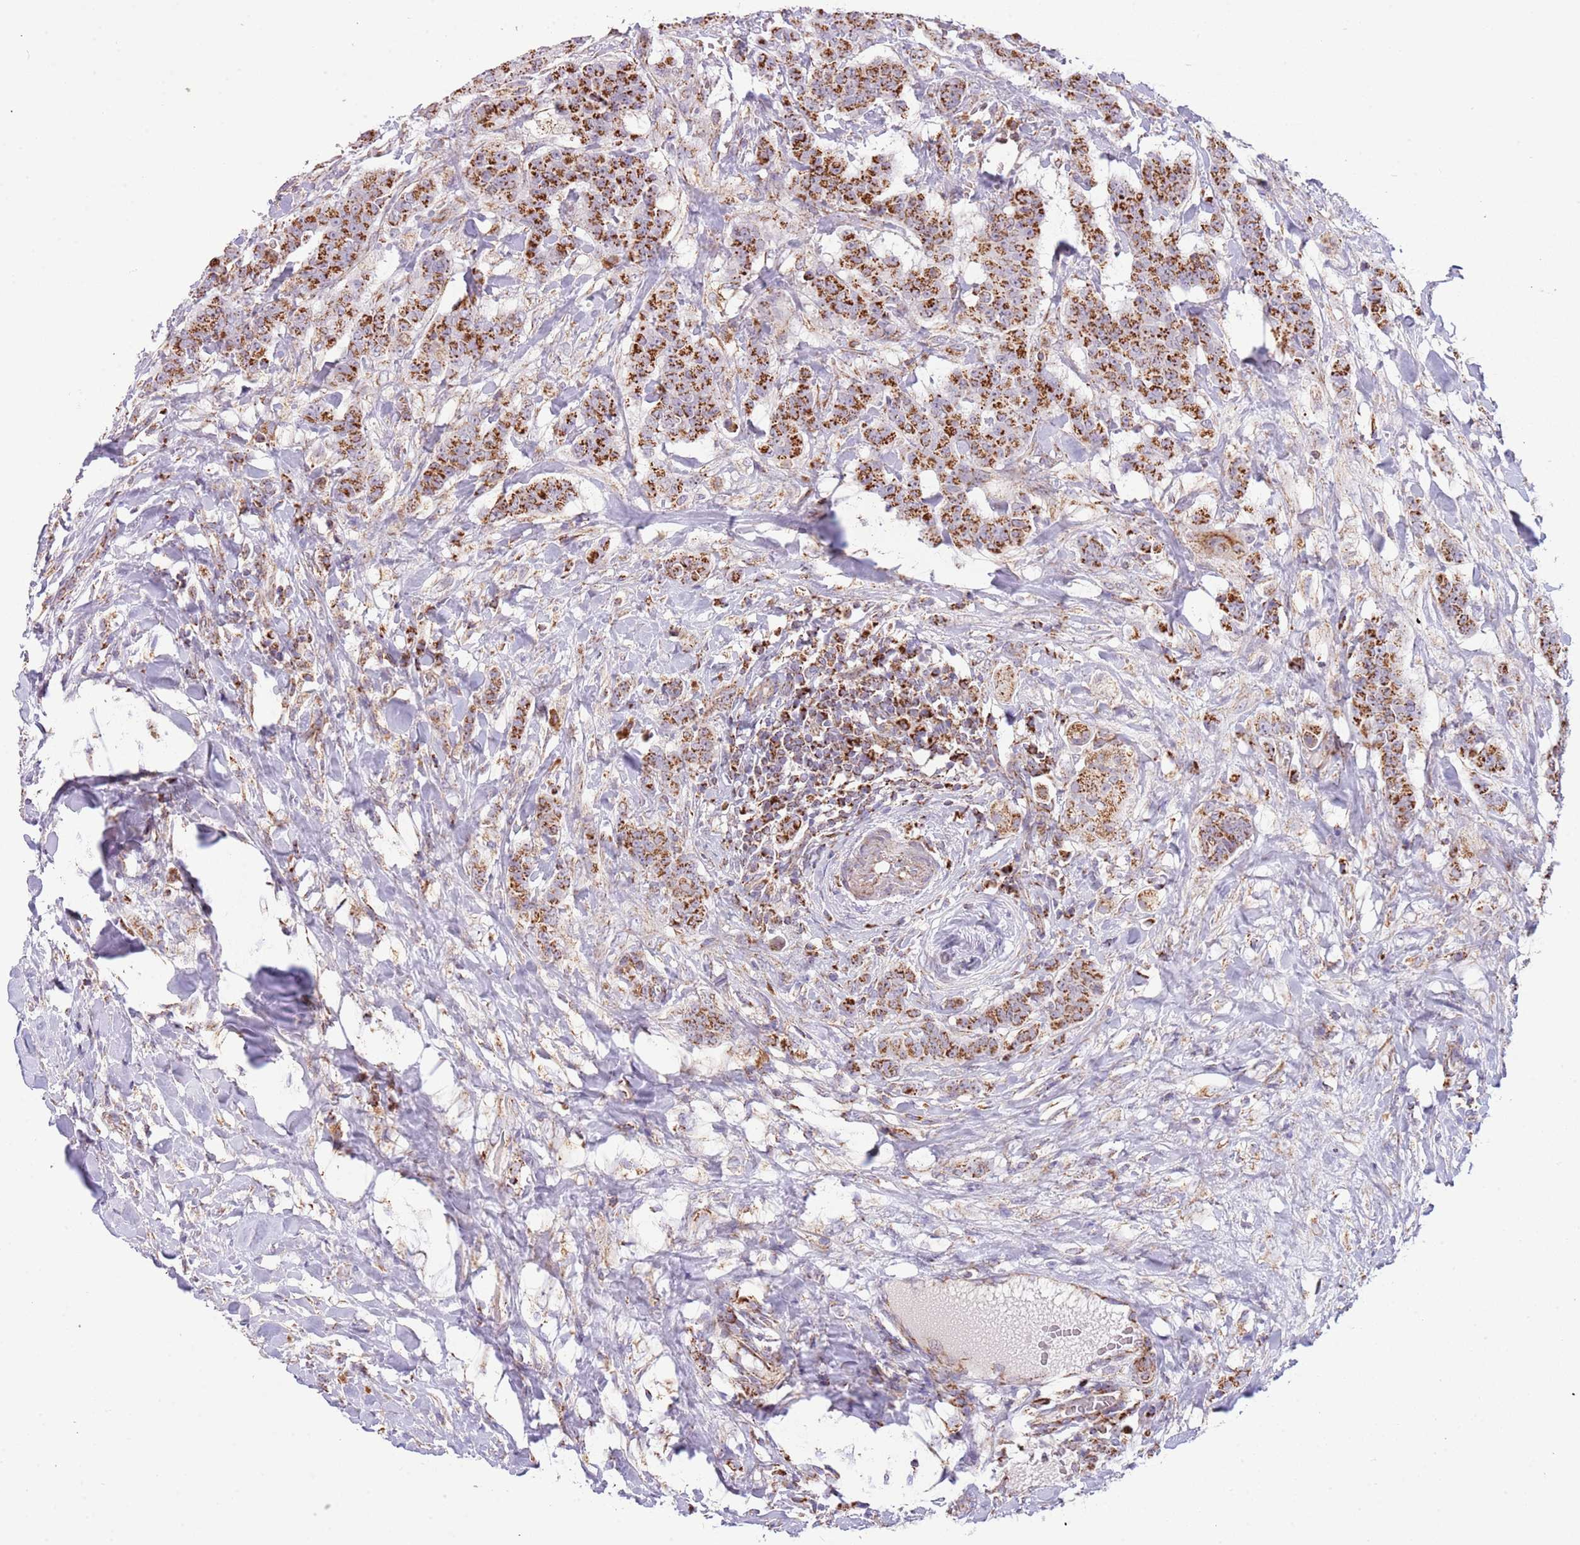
{"staining": {"intensity": "strong", "quantity": ">75%", "location": "cytoplasmic/membranous"}, "tissue": "breast cancer", "cell_type": "Tumor cells", "image_type": "cancer", "snomed": [{"axis": "morphology", "description": "Duct carcinoma"}, {"axis": "topography", "description": "Breast"}], "caption": "Breast cancer stained with DAB (3,3'-diaminobenzidine) immunohistochemistry (IHC) shows high levels of strong cytoplasmic/membranous staining in about >75% of tumor cells. (brown staining indicates protein expression, while blue staining denotes nuclei).", "gene": "LHX6", "patient": {"sex": "female", "age": 40}}